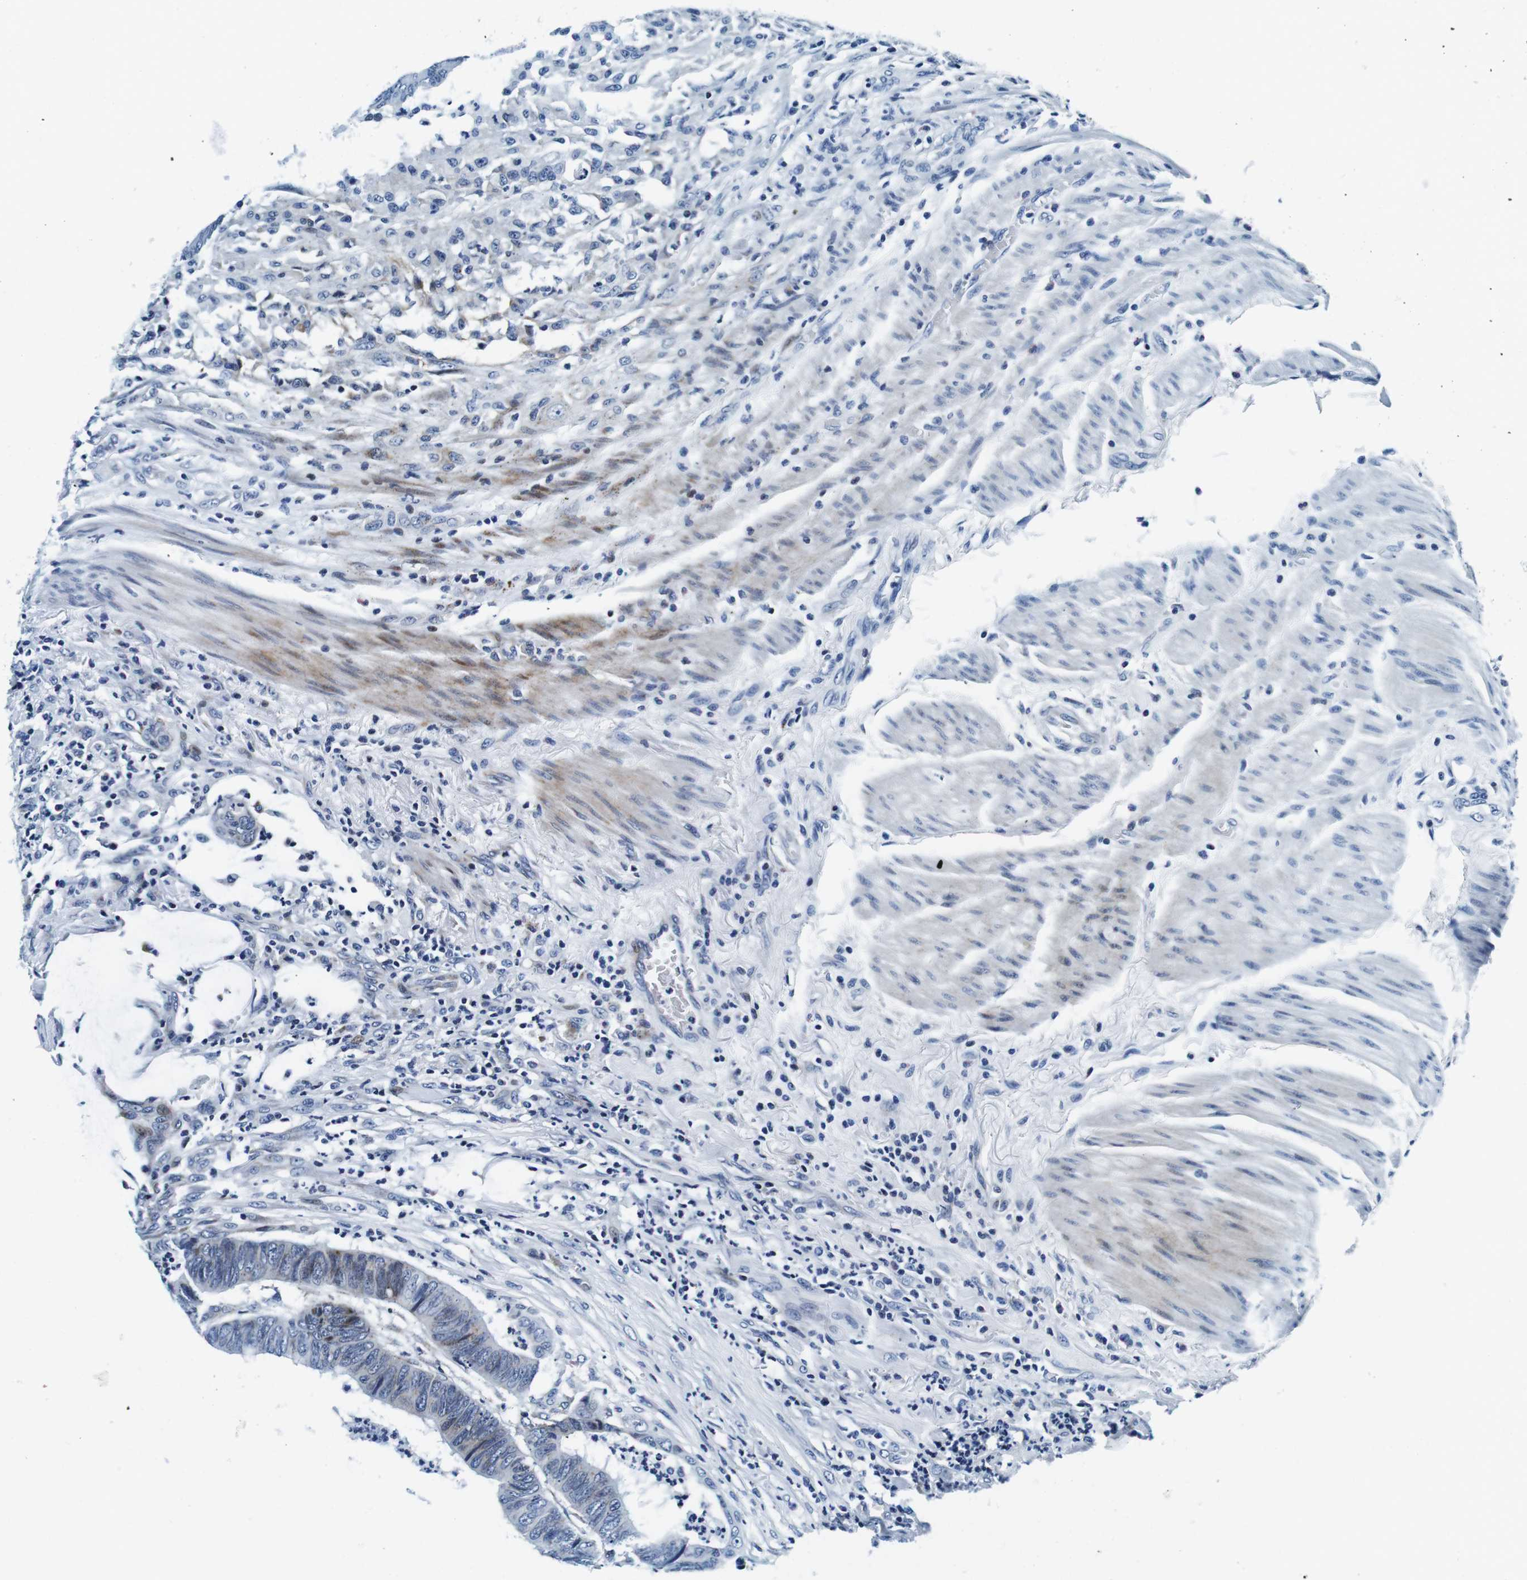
{"staining": {"intensity": "weak", "quantity": "<25%", "location": "cytoplasmic/membranous"}, "tissue": "colorectal cancer", "cell_type": "Tumor cells", "image_type": "cancer", "snomed": [{"axis": "morphology", "description": "Normal tissue, NOS"}, {"axis": "morphology", "description": "Adenocarcinoma, NOS"}, {"axis": "topography", "description": "Rectum"}, {"axis": "topography", "description": "Peripheral nerve tissue"}], "caption": "Immunohistochemistry of human colorectal adenocarcinoma exhibits no positivity in tumor cells.", "gene": "FAR2", "patient": {"sex": "male", "age": 92}}